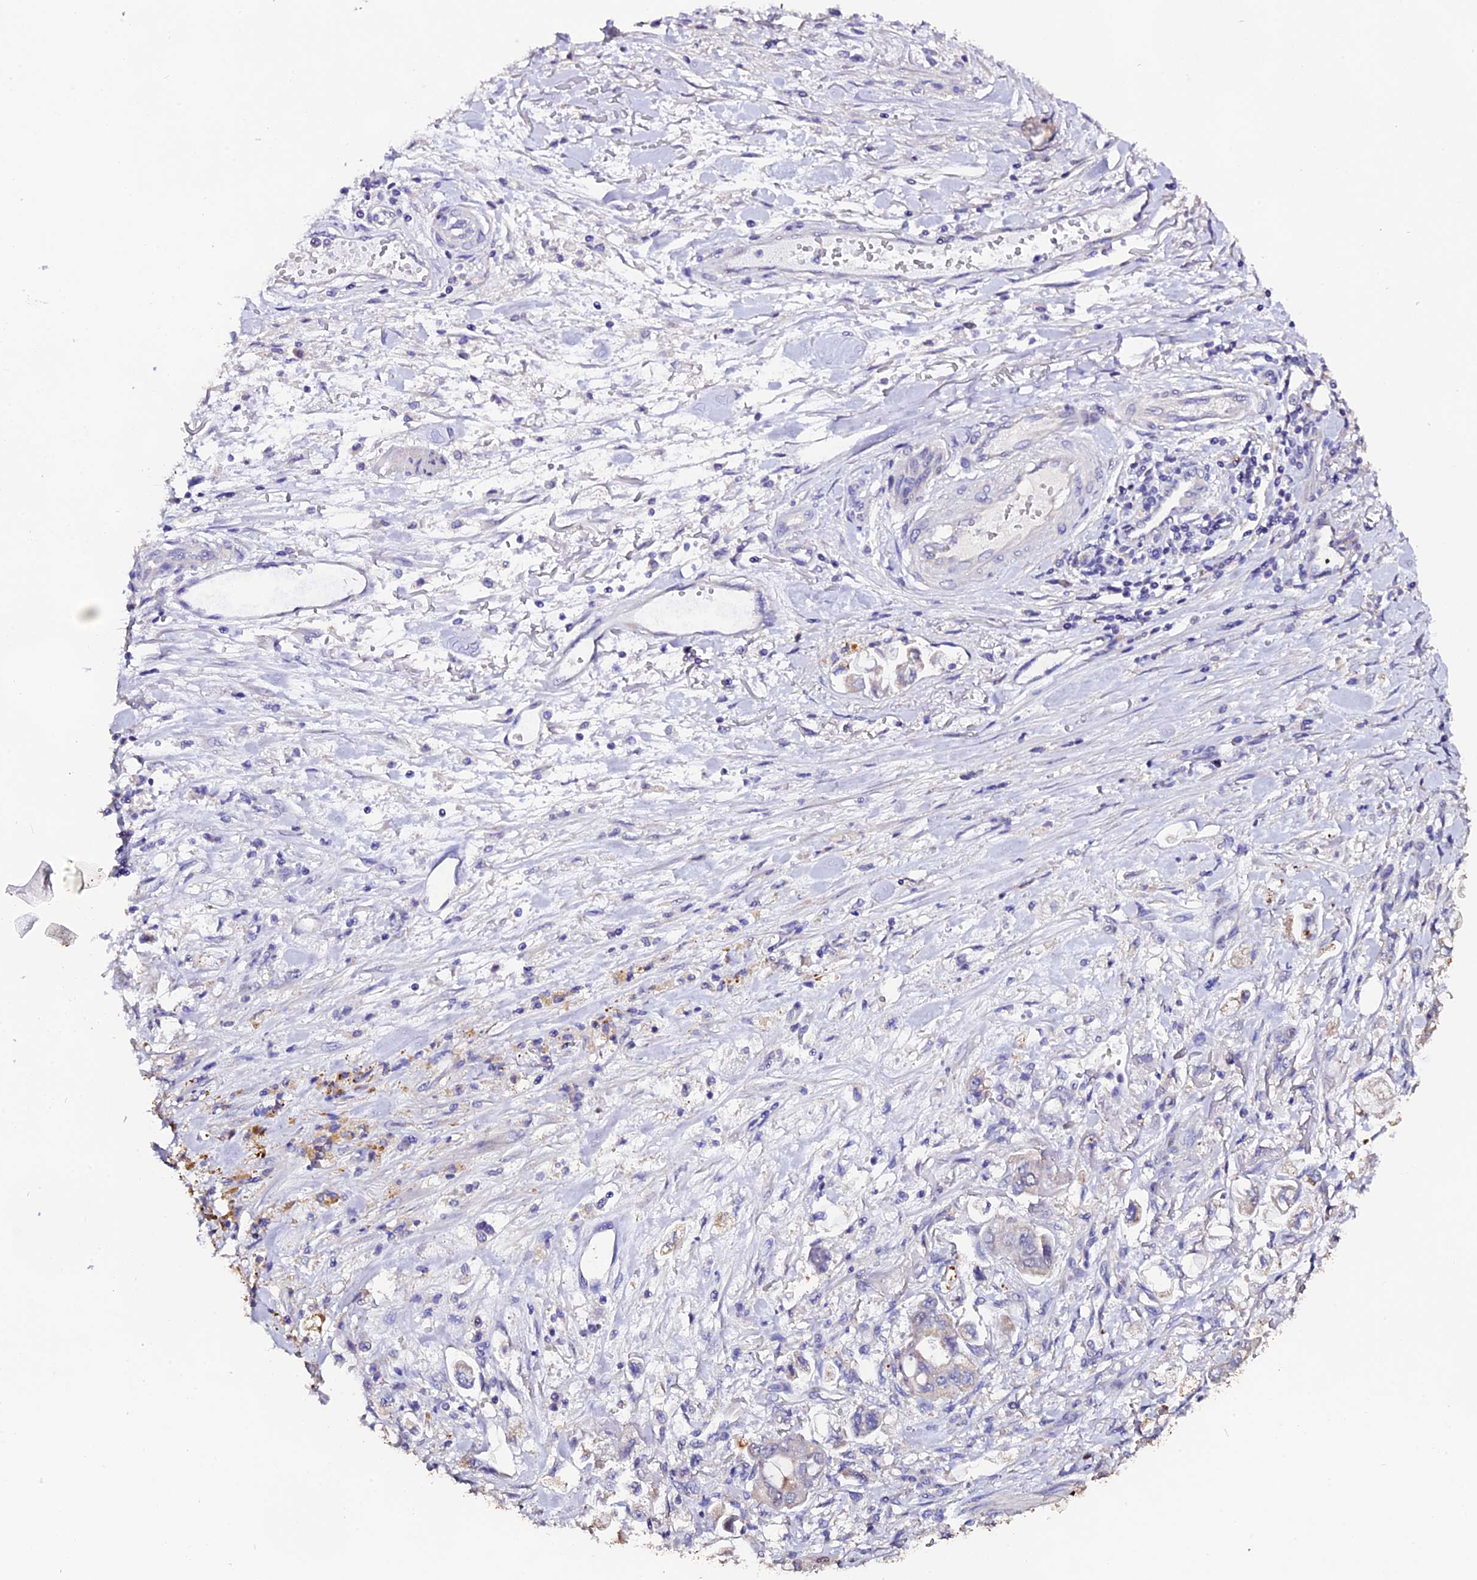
{"staining": {"intensity": "weak", "quantity": "<25%", "location": "cytoplasmic/membranous"}, "tissue": "stomach cancer", "cell_type": "Tumor cells", "image_type": "cancer", "snomed": [{"axis": "morphology", "description": "Adenocarcinoma, NOS"}, {"axis": "topography", "description": "Stomach"}], "caption": "Protein analysis of stomach cancer displays no significant staining in tumor cells.", "gene": "FBXW9", "patient": {"sex": "male", "age": 62}}